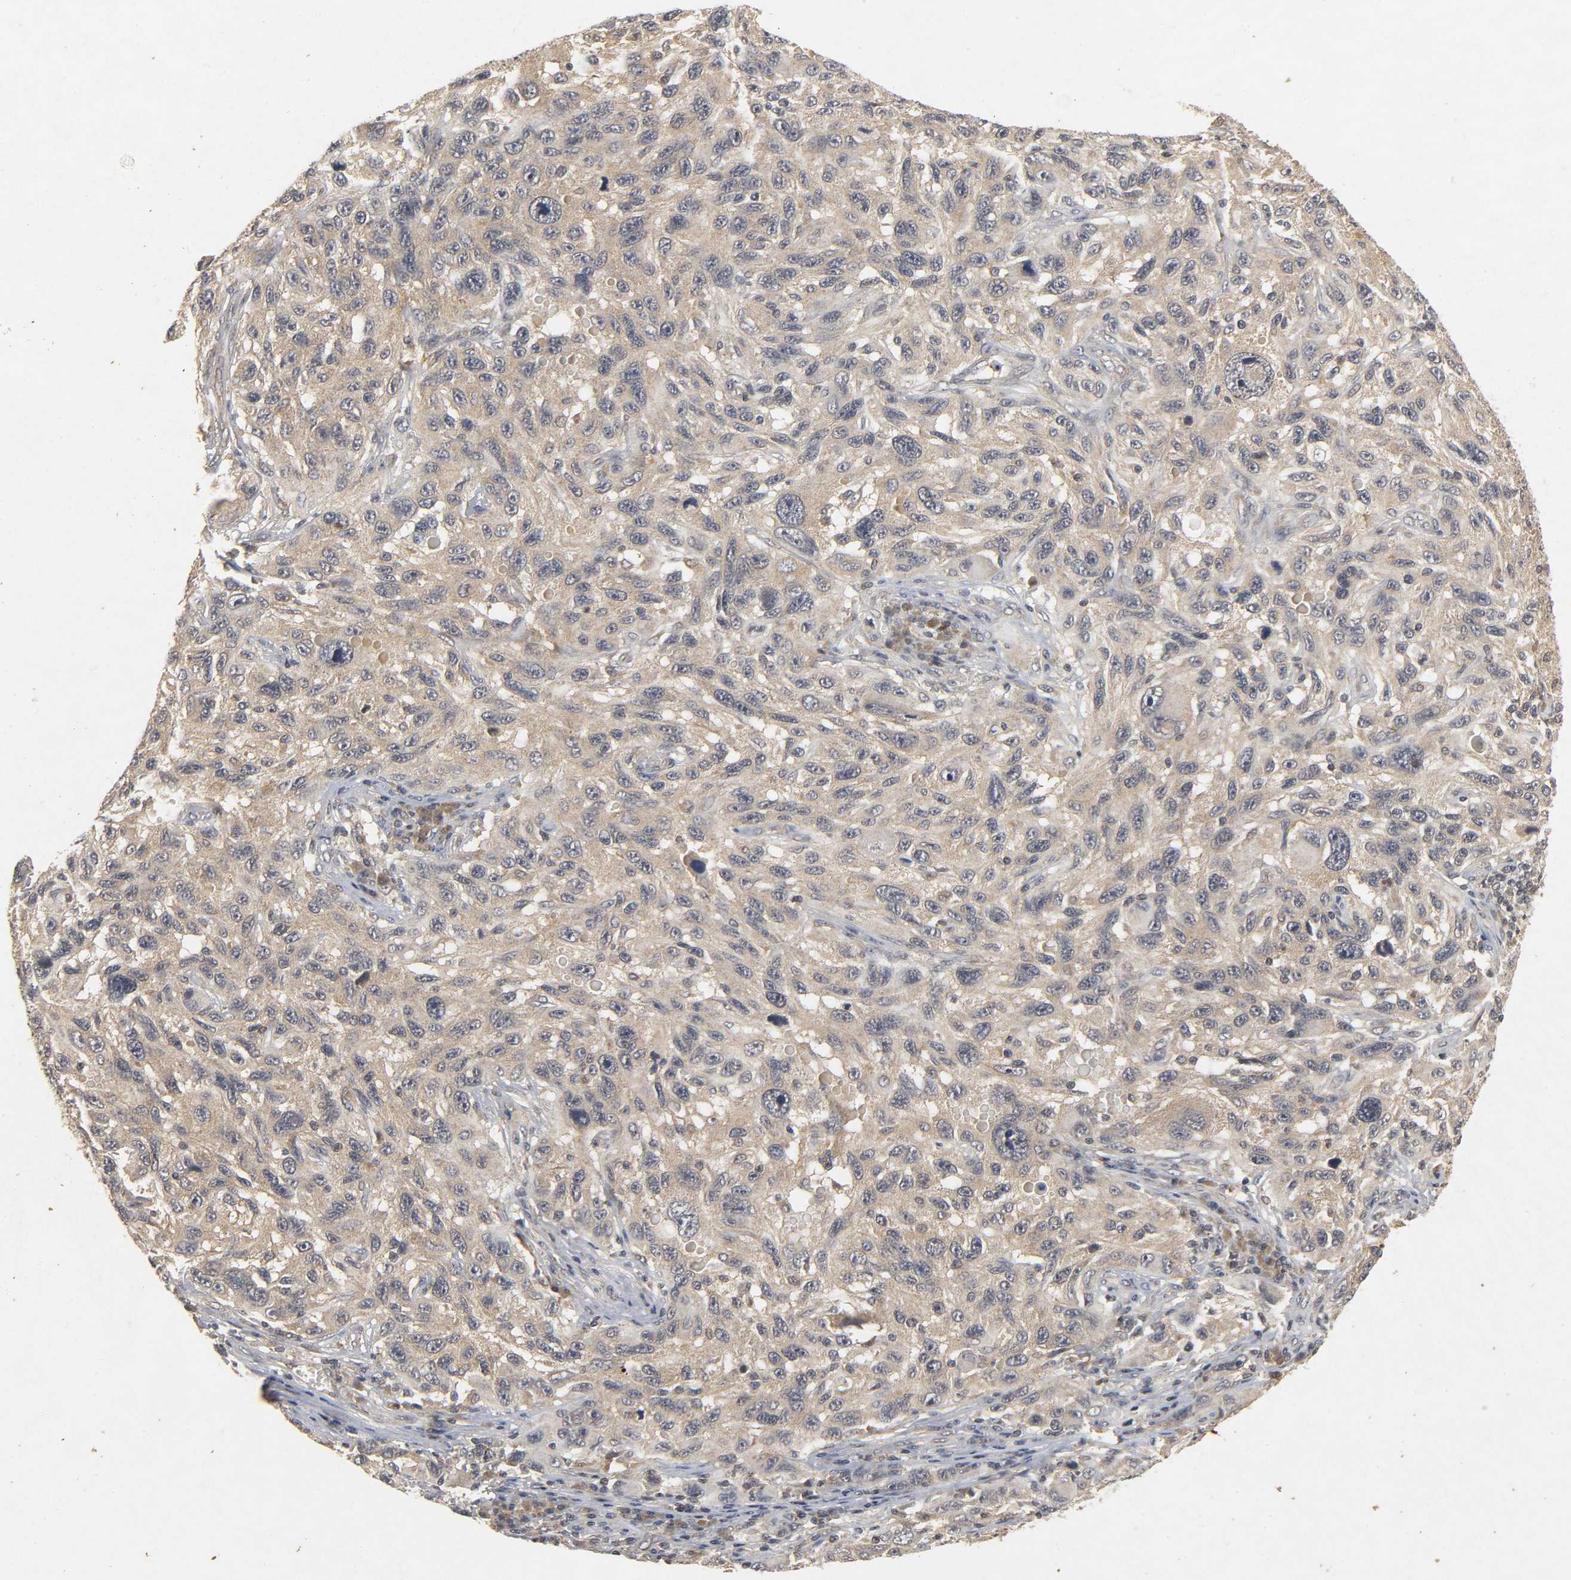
{"staining": {"intensity": "weak", "quantity": "25%-75%", "location": "cytoplasmic/membranous"}, "tissue": "melanoma", "cell_type": "Tumor cells", "image_type": "cancer", "snomed": [{"axis": "morphology", "description": "Malignant melanoma, NOS"}, {"axis": "topography", "description": "Skin"}], "caption": "Immunohistochemical staining of malignant melanoma displays low levels of weak cytoplasmic/membranous protein expression in approximately 25%-75% of tumor cells.", "gene": "TRAF6", "patient": {"sex": "male", "age": 53}}